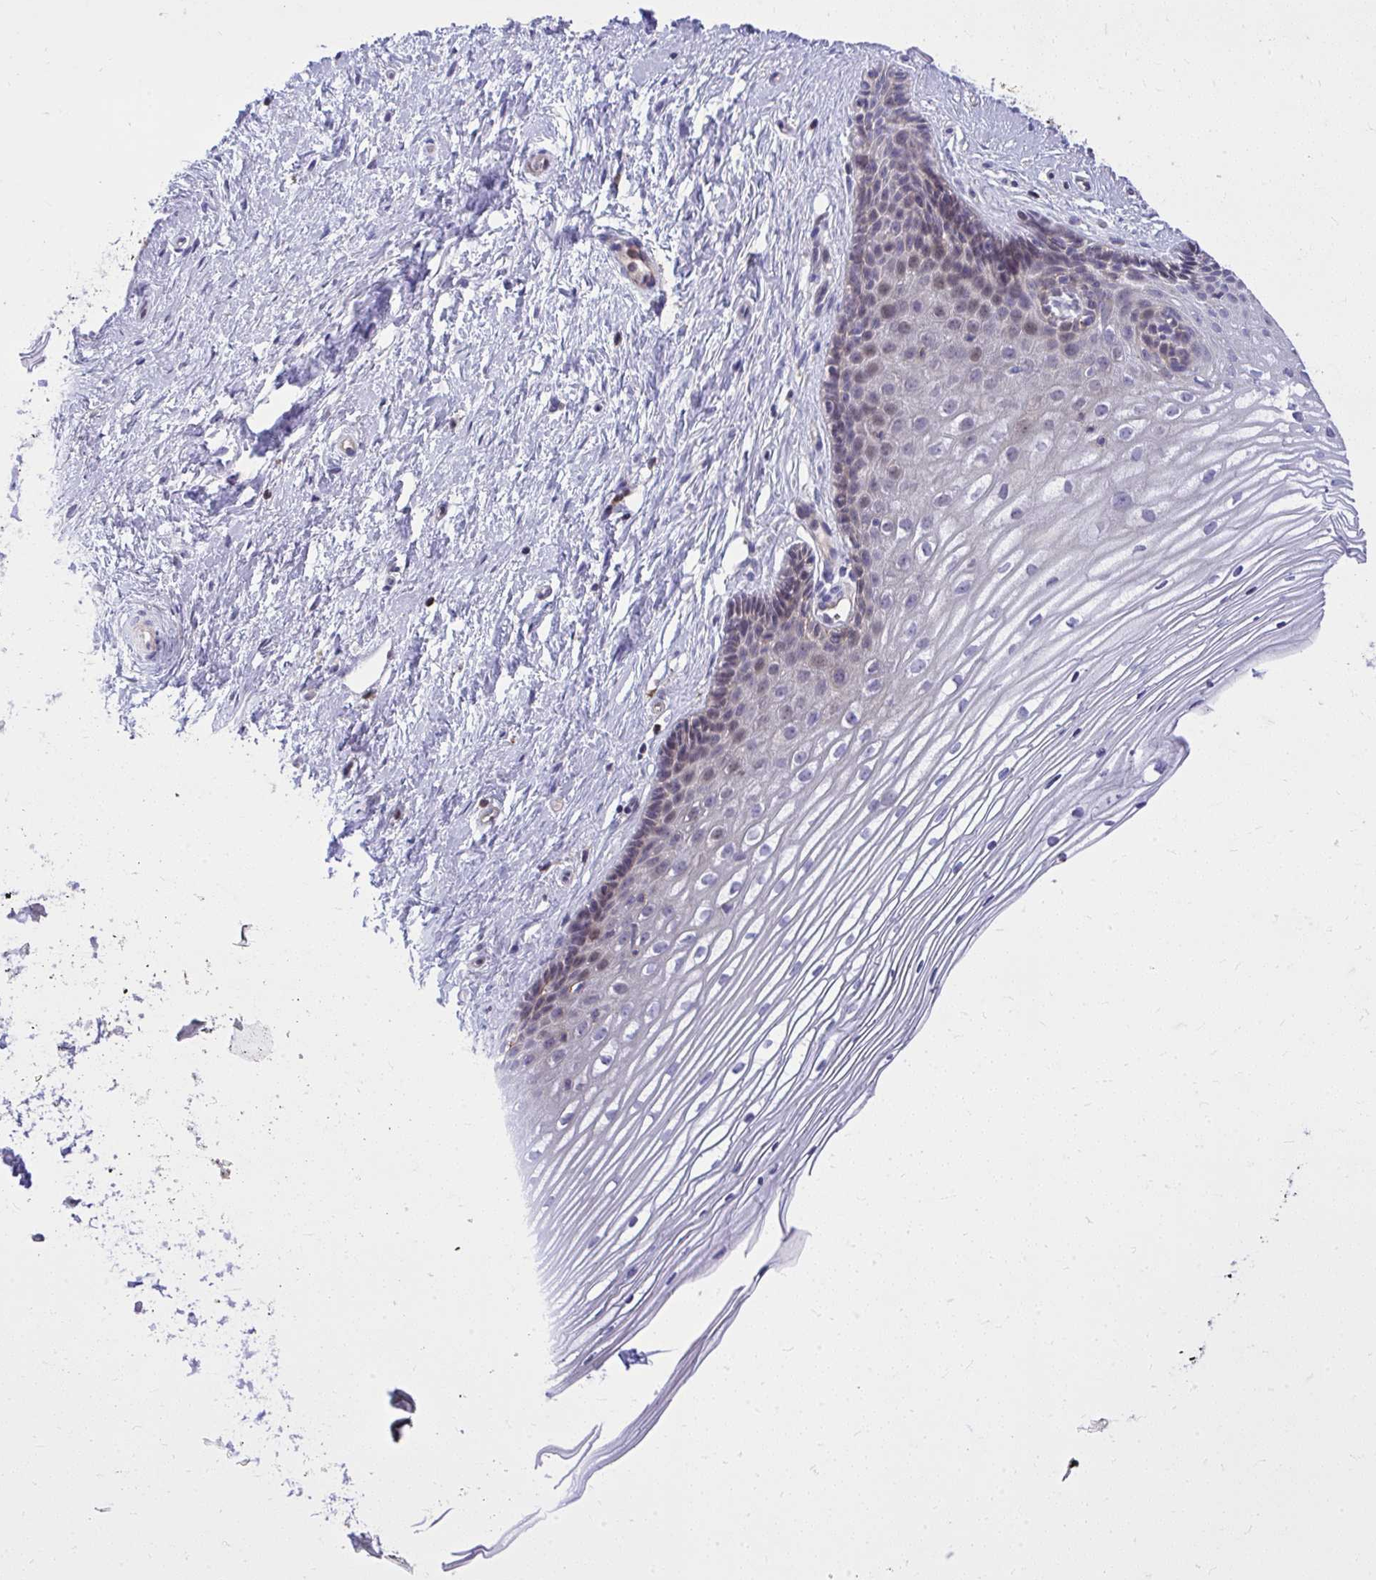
{"staining": {"intensity": "weak", "quantity": "<25%", "location": "cytoplasmic/membranous"}, "tissue": "cervix", "cell_type": "Glandular cells", "image_type": "normal", "snomed": [{"axis": "morphology", "description": "Normal tissue, NOS"}, {"axis": "topography", "description": "Cervix"}], "caption": "Protein analysis of normal cervix demonstrates no significant positivity in glandular cells.", "gene": "GRK4", "patient": {"sex": "female", "age": 40}}